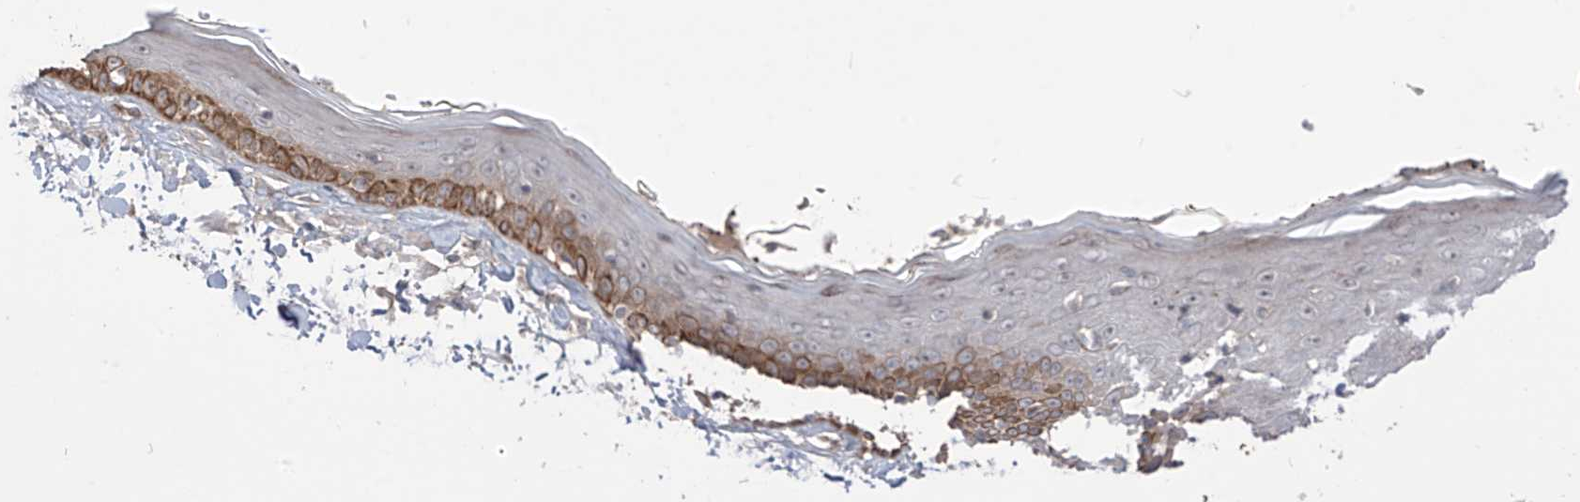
{"staining": {"intensity": "moderate", "quantity": "25%-75%", "location": "cytoplasmic/membranous"}, "tissue": "skin", "cell_type": "Fibroblasts", "image_type": "normal", "snomed": [{"axis": "morphology", "description": "Normal tissue, NOS"}, {"axis": "topography", "description": "Skin"}, {"axis": "topography", "description": "Skeletal muscle"}], "caption": "Human skin stained for a protein (brown) displays moderate cytoplasmic/membranous positive positivity in approximately 25%-75% of fibroblasts.", "gene": "LRRC74A", "patient": {"sex": "male", "age": 83}}